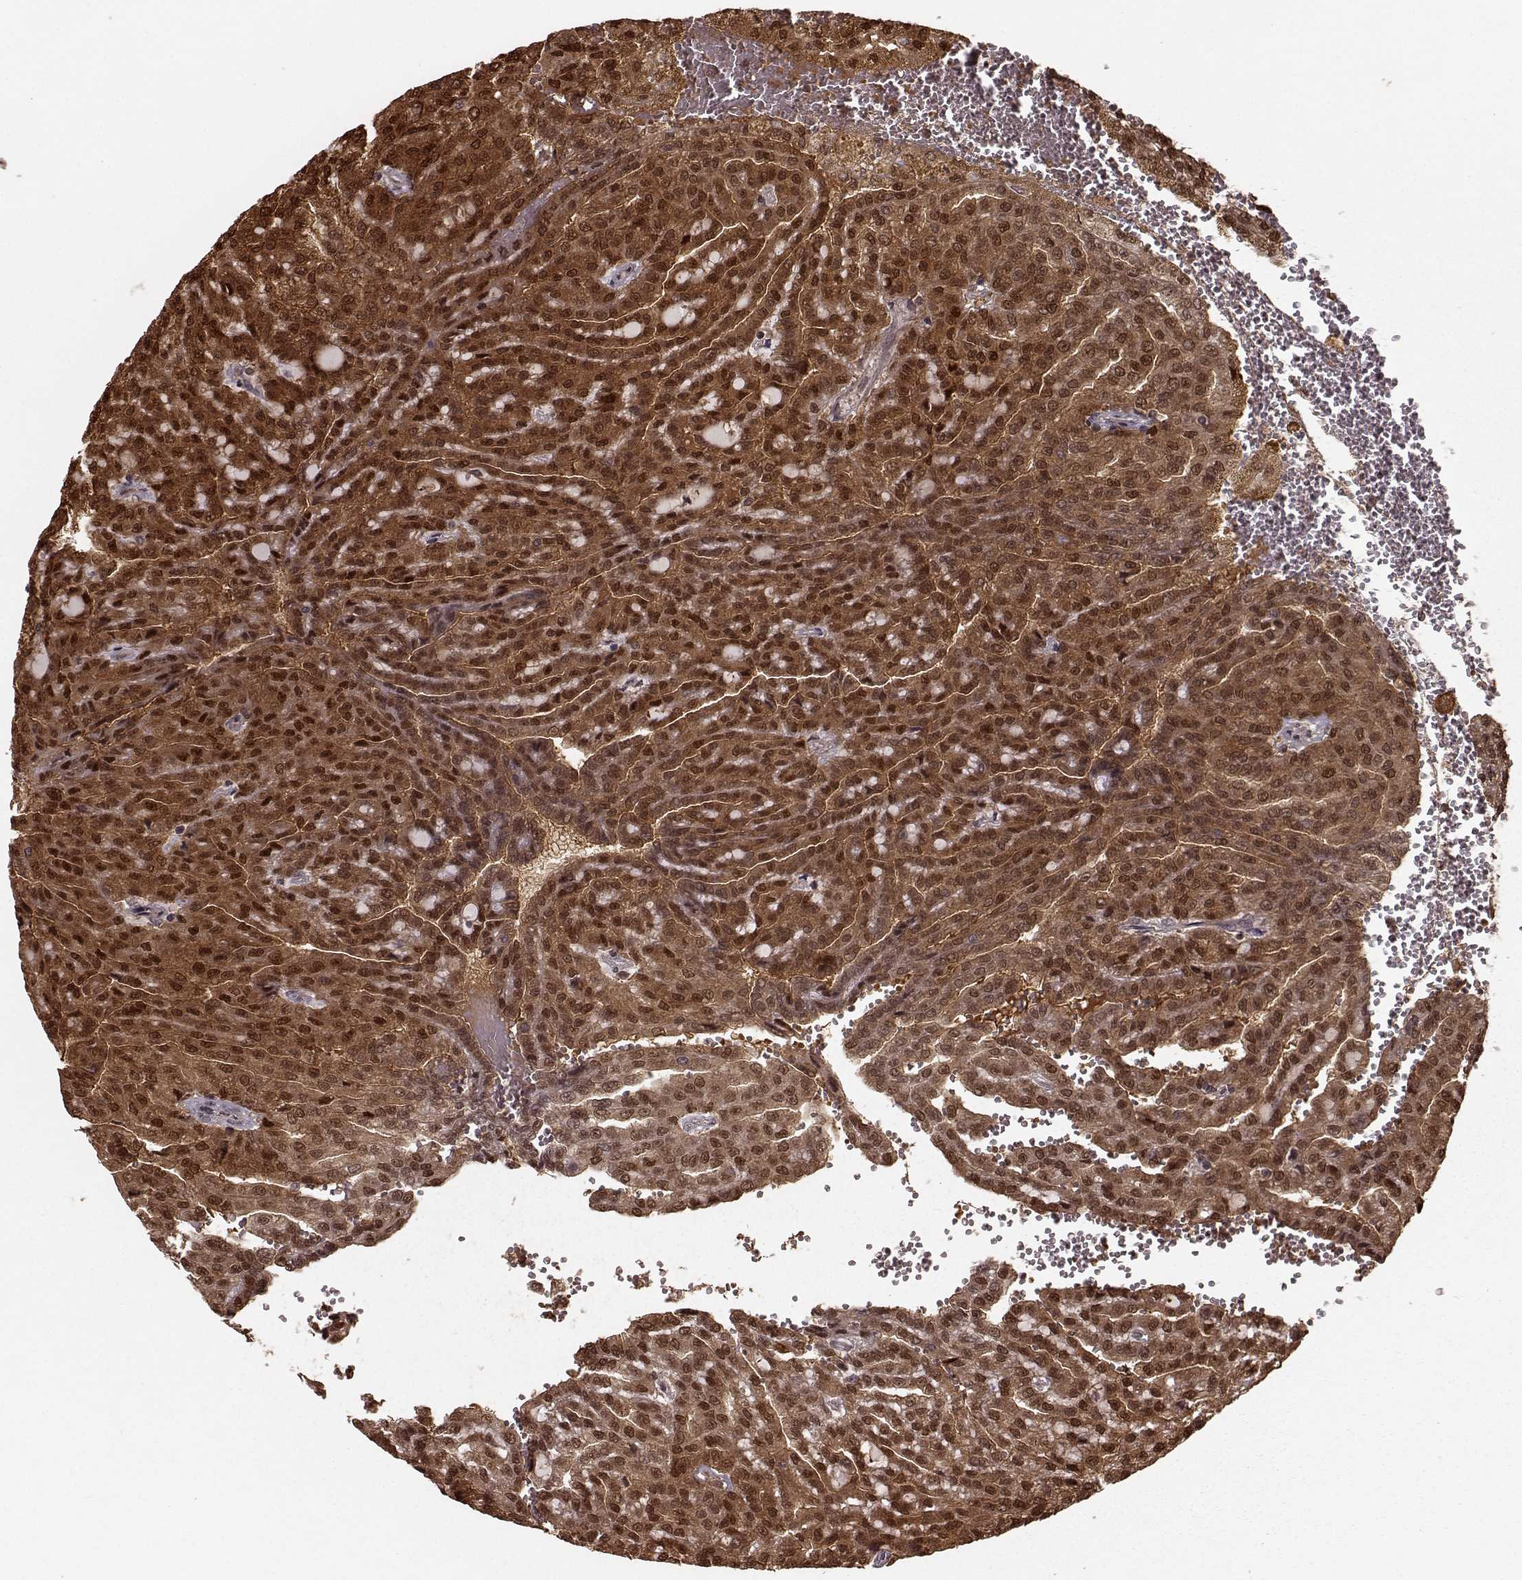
{"staining": {"intensity": "strong", "quantity": ">75%", "location": "cytoplasmic/membranous,nuclear"}, "tissue": "renal cancer", "cell_type": "Tumor cells", "image_type": "cancer", "snomed": [{"axis": "morphology", "description": "Adenocarcinoma, NOS"}, {"axis": "topography", "description": "Kidney"}], "caption": "The micrograph demonstrates immunohistochemical staining of renal cancer. There is strong cytoplasmic/membranous and nuclear expression is present in about >75% of tumor cells.", "gene": "GSS", "patient": {"sex": "male", "age": 63}}